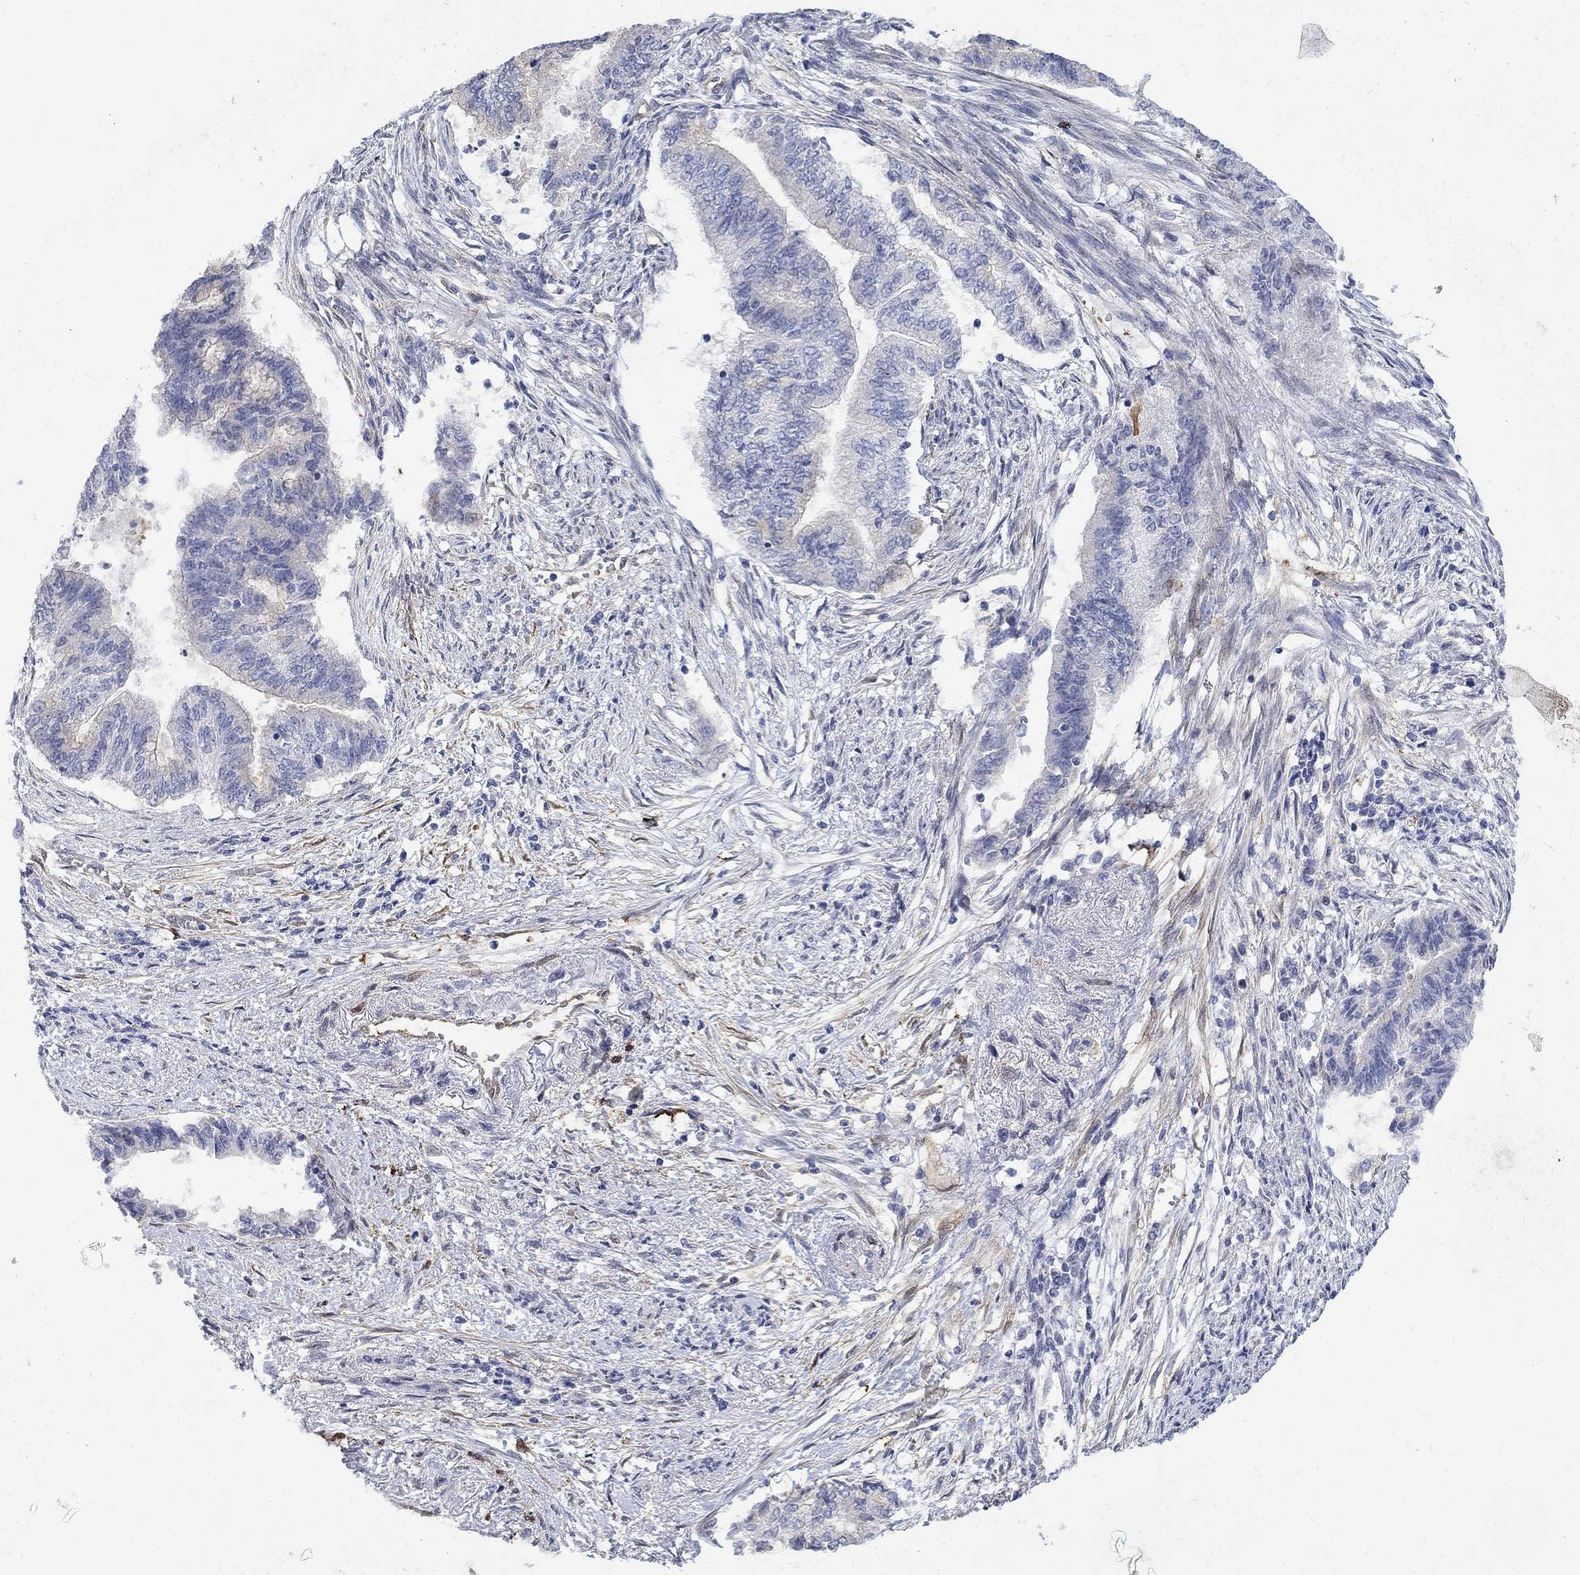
{"staining": {"intensity": "negative", "quantity": "none", "location": "none"}, "tissue": "endometrial cancer", "cell_type": "Tumor cells", "image_type": "cancer", "snomed": [{"axis": "morphology", "description": "Adenocarcinoma, NOS"}, {"axis": "topography", "description": "Endometrium"}], "caption": "Tumor cells are negative for brown protein staining in endometrial cancer (adenocarcinoma).", "gene": "TGM2", "patient": {"sex": "female", "age": 65}}